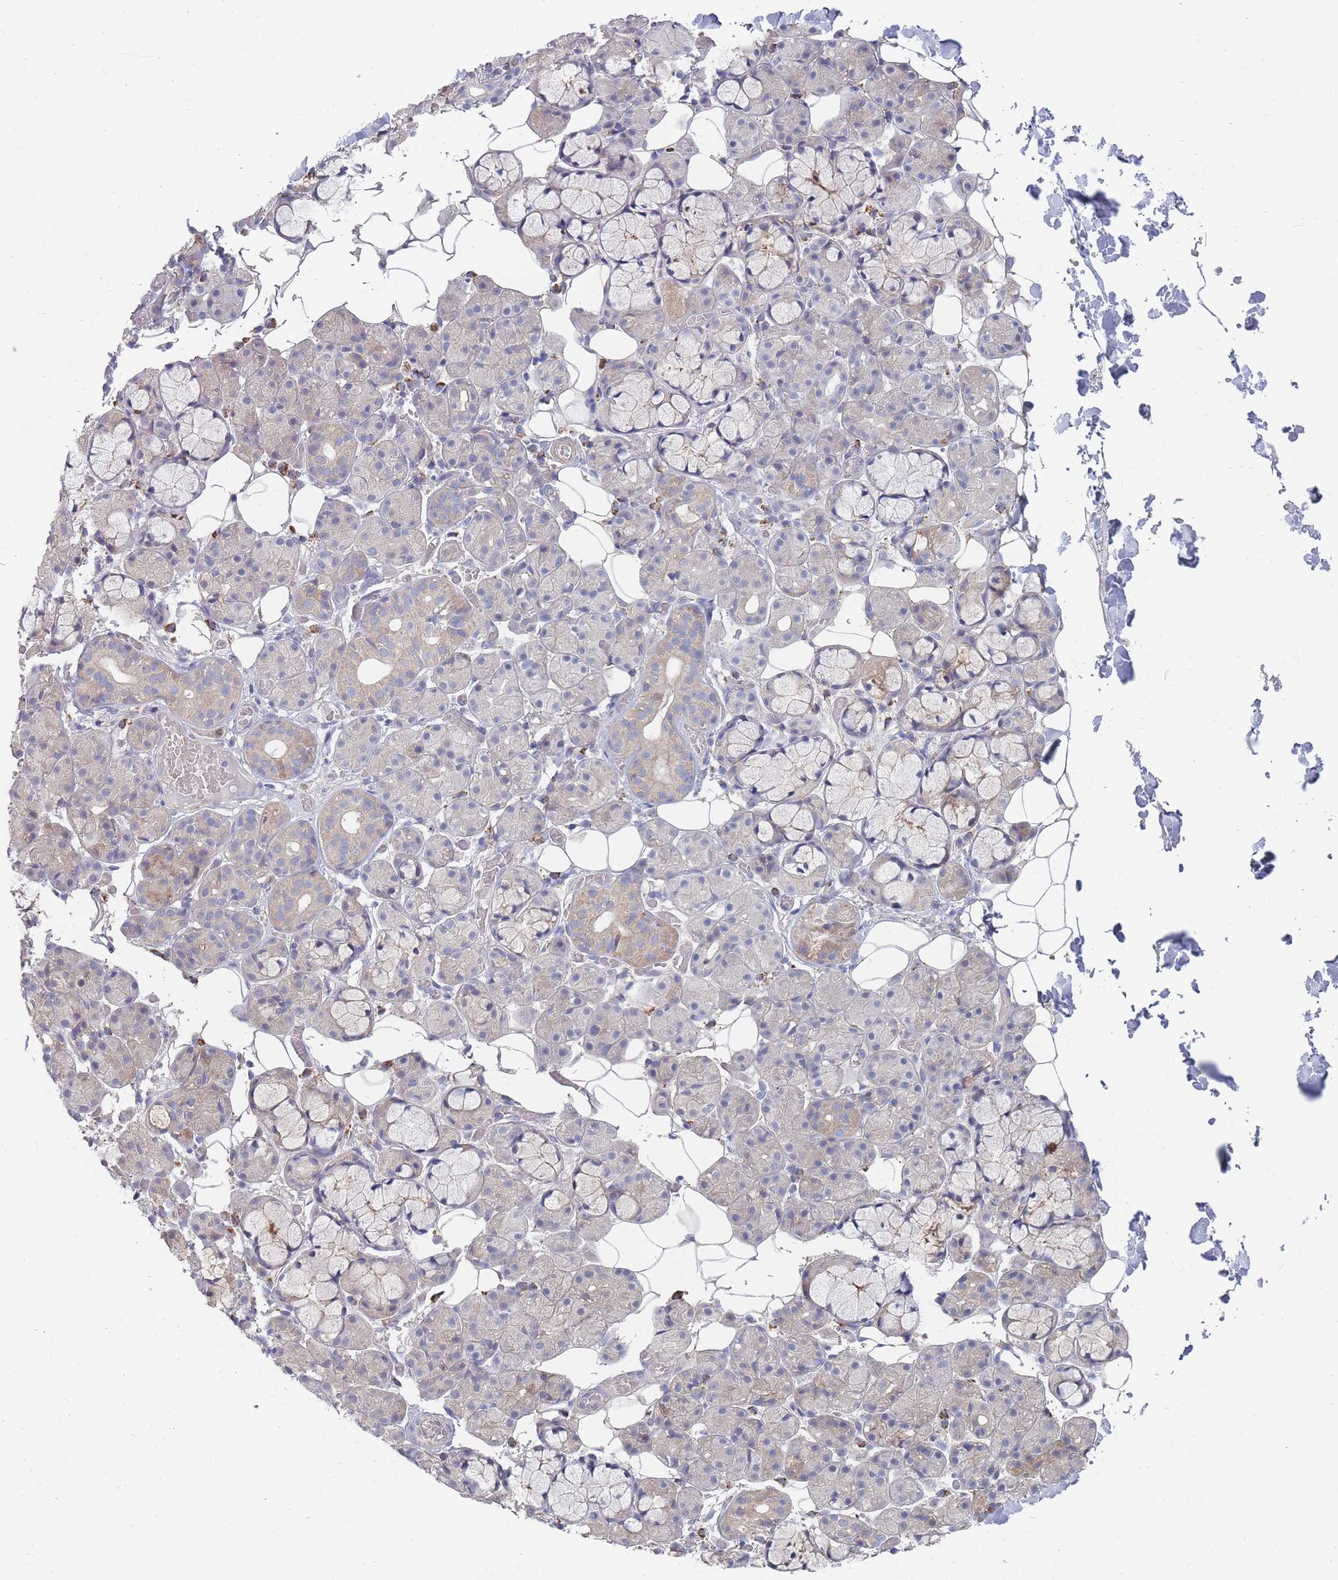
{"staining": {"intensity": "weak", "quantity": "<25%", "location": "cytoplasmic/membranous"}, "tissue": "salivary gland", "cell_type": "Glandular cells", "image_type": "normal", "snomed": [{"axis": "morphology", "description": "Normal tissue, NOS"}, {"axis": "topography", "description": "Salivary gland"}], "caption": "Image shows no protein expression in glandular cells of benign salivary gland.", "gene": "NUB1", "patient": {"sex": "male", "age": 63}}